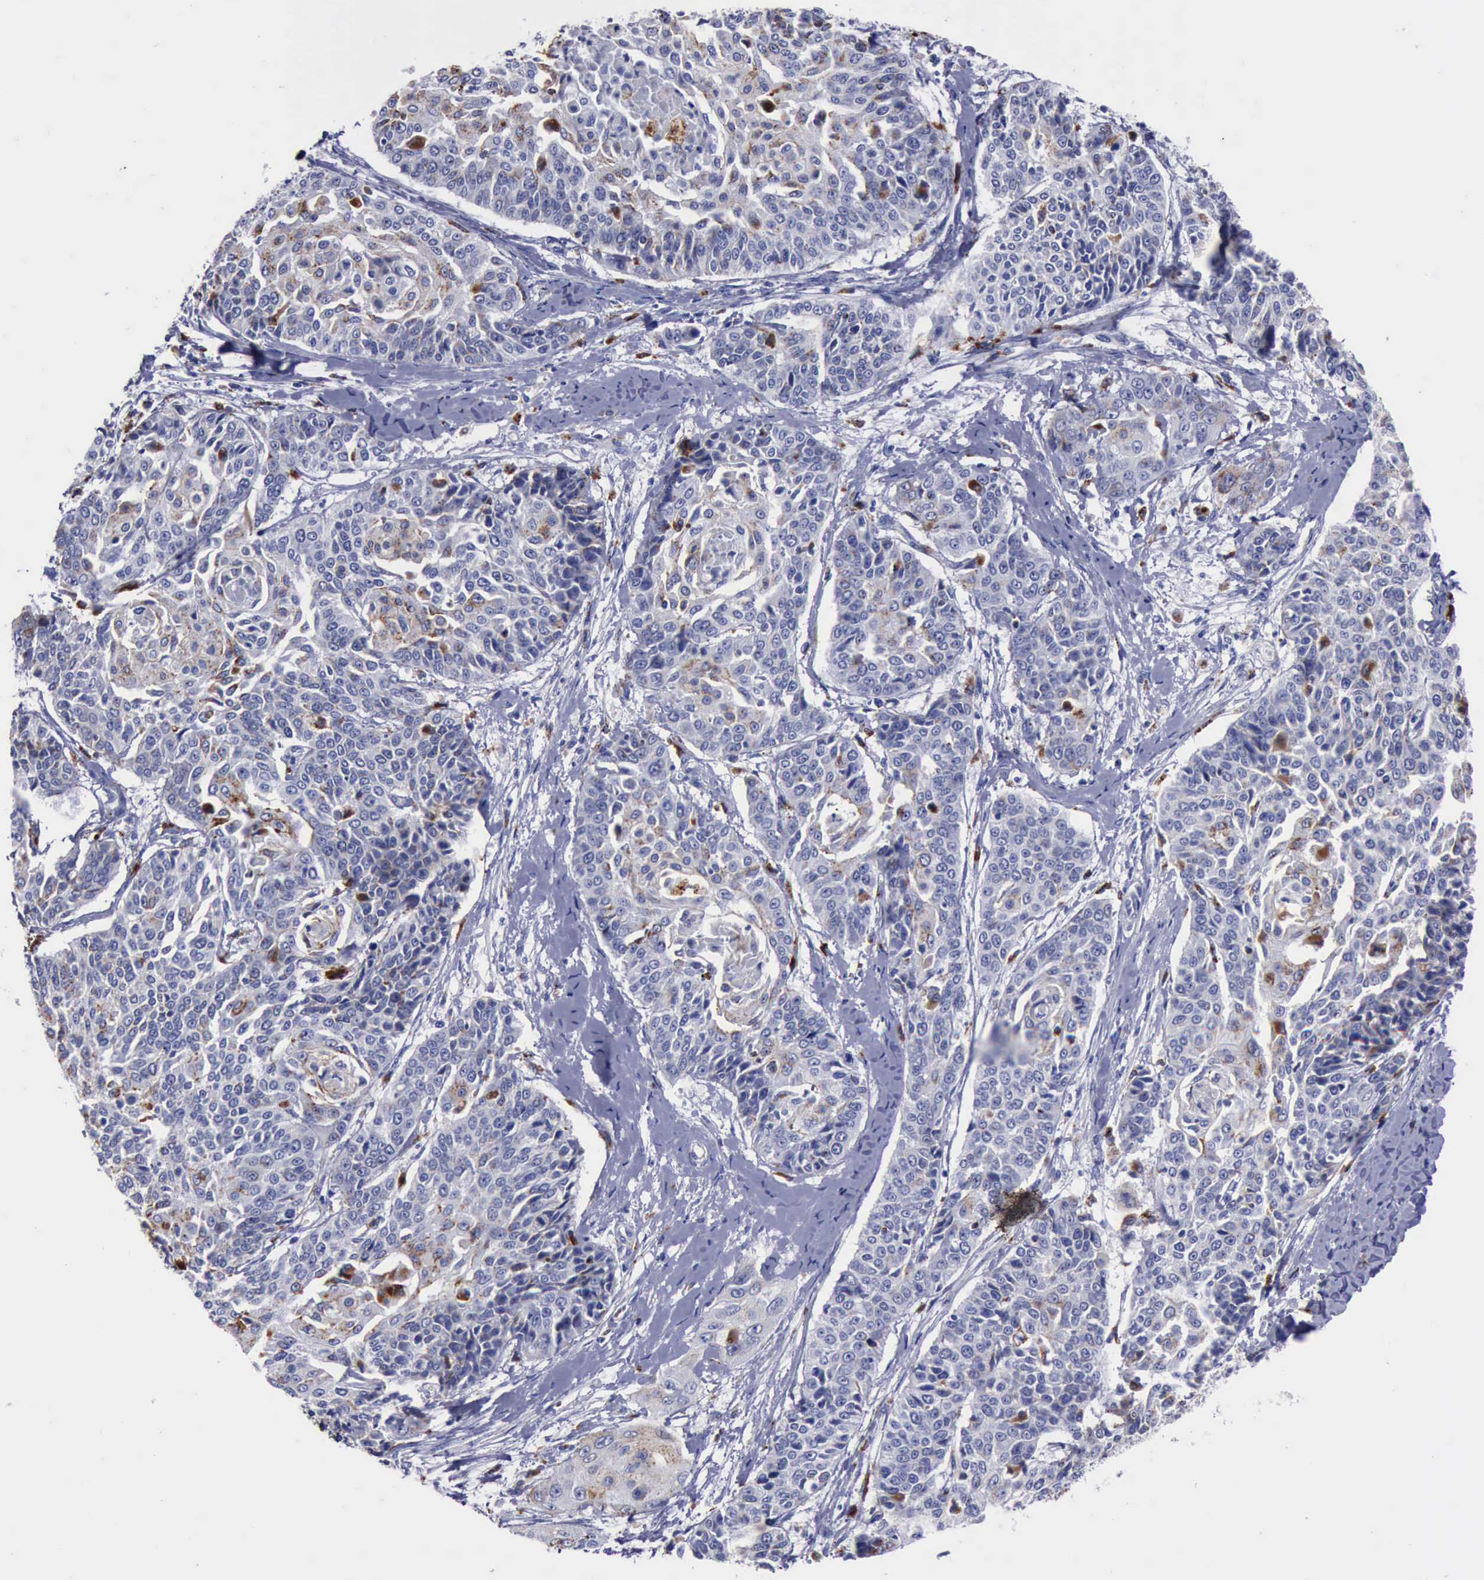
{"staining": {"intensity": "moderate", "quantity": "<25%", "location": "cytoplasmic/membranous,nuclear"}, "tissue": "cervical cancer", "cell_type": "Tumor cells", "image_type": "cancer", "snomed": [{"axis": "morphology", "description": "Squamous cell carcinoma, NOS"}, {"axis": "topography", "description": "Cervix"}], "caption": "Human cervical cancer (squamous cell carcinoma) stained with a protein marker demonstrates moderate staining in tumor cells.", "gene": "CTSD", "patient": {"sex": "female", "age": 64}}